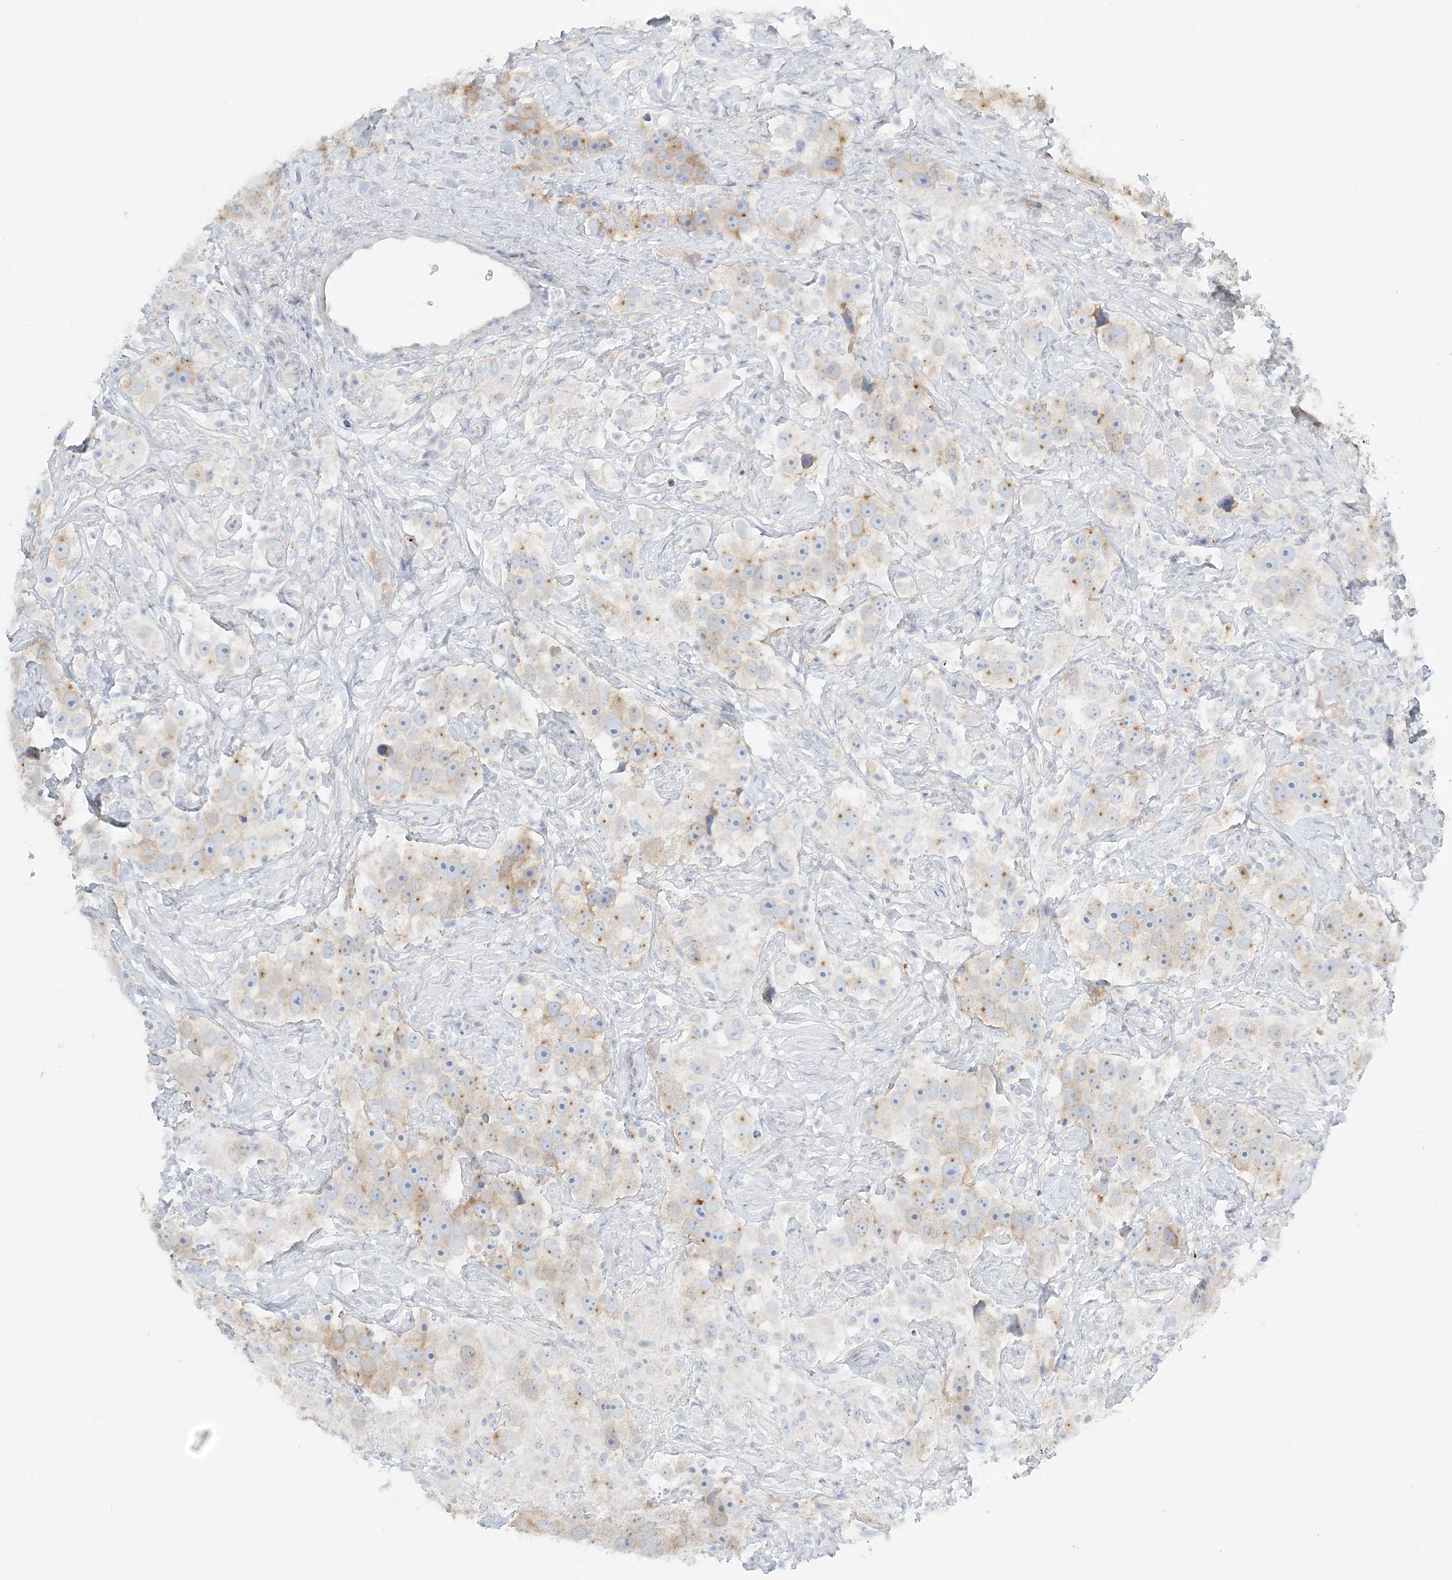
{"staining": {"intensity": "moderate", "quantity": "<25%", "location": "cytoplasmic/membranous"}, "tissue": "testis cancer", "cell_type": "Tumor cells", "image_type": "cancer", "snomed": [{"axis": "morphology", "description": "Seminoma, NOS"}, {"axis": "topography", "description": "Testis"}], "caption": "Immunohistochemical staining of human testis cancer (seminoma) reveals low levels of moderate cytoplasmic/membranous positivity in approximately <25% of tumor cells.", "gene": "NAA11", "patient": {"sex": "male", "age": 49}}